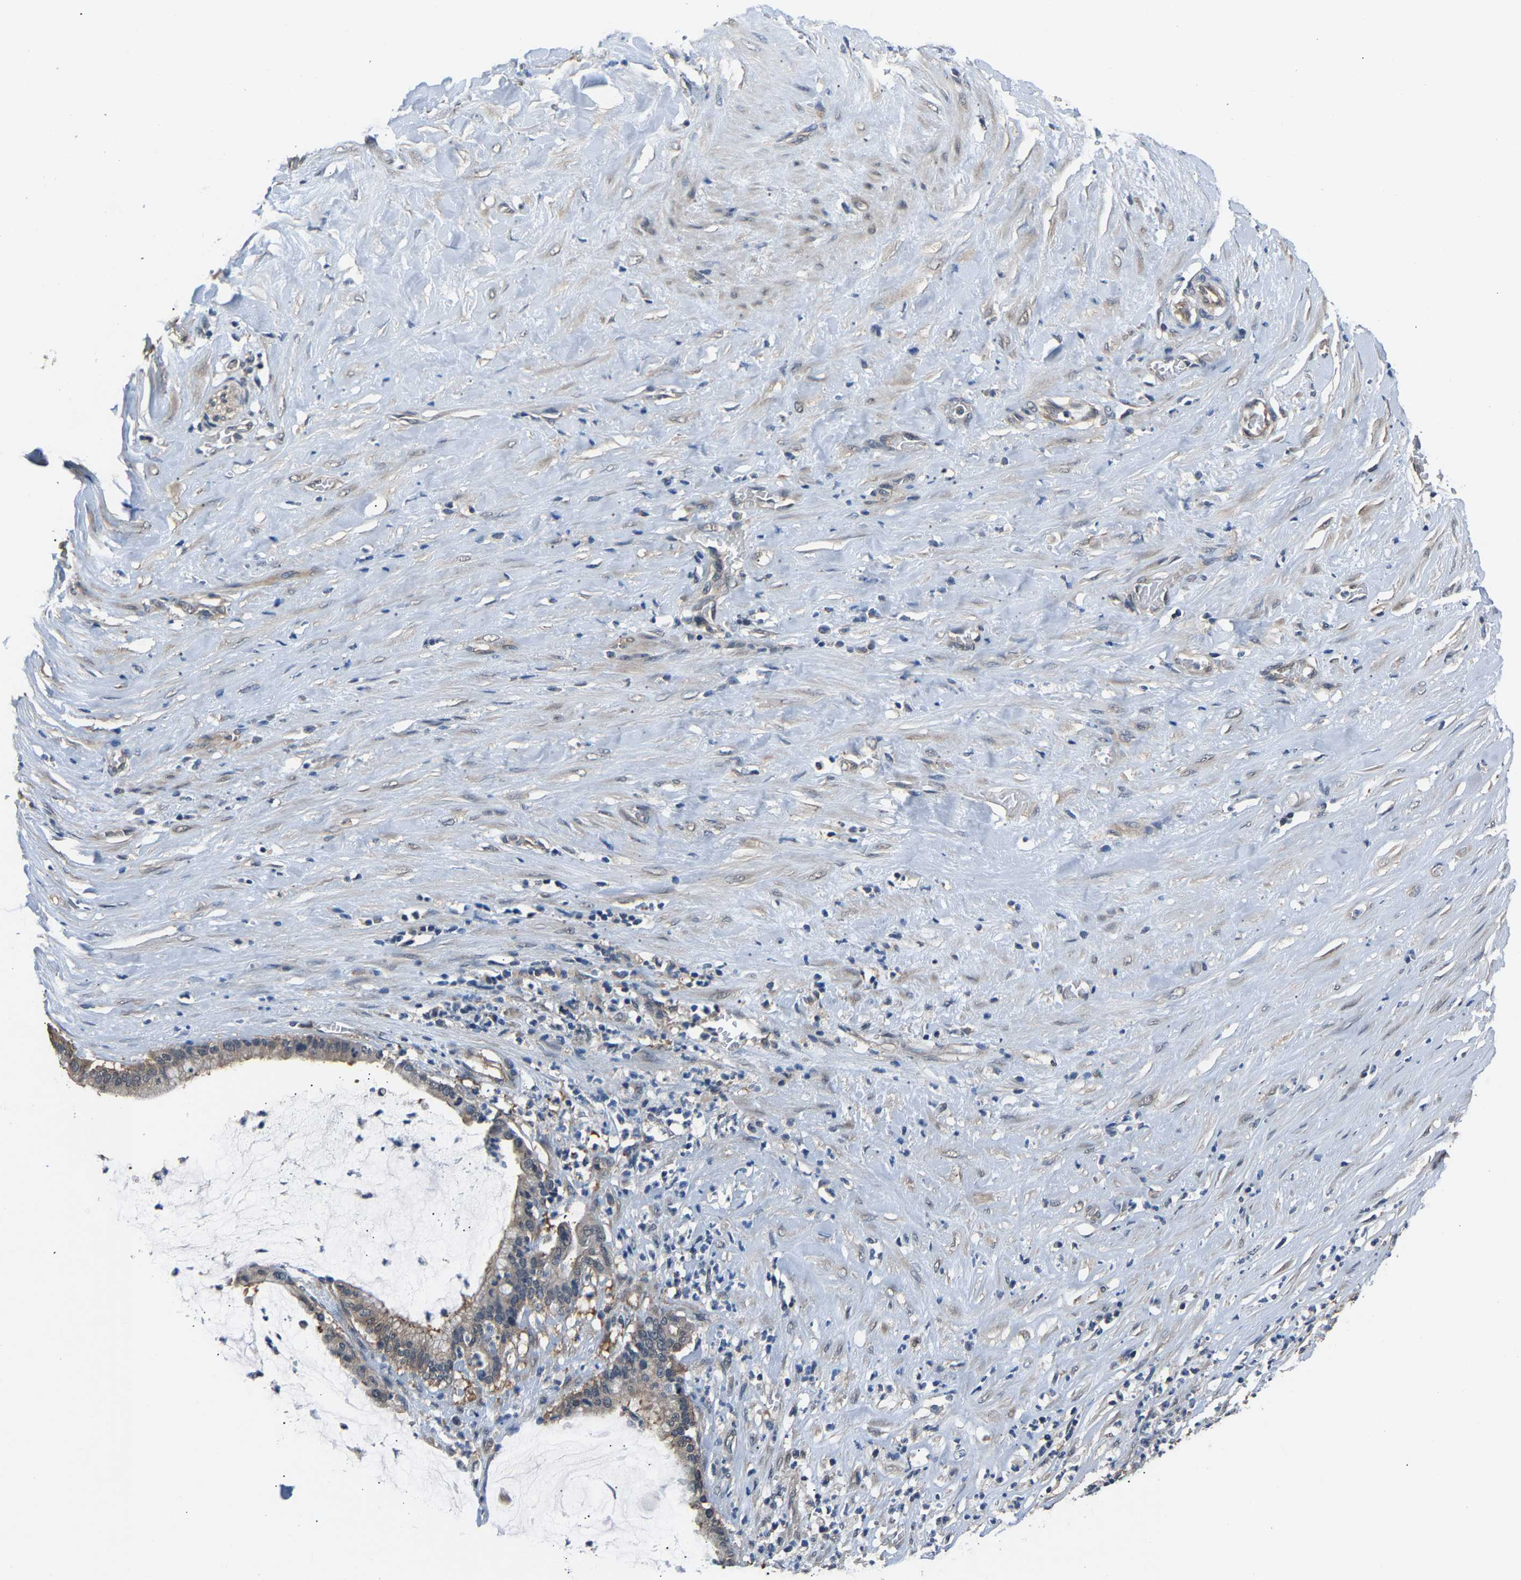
{"staining": {"intensity": "weak", "quantity": "<25%", "location": "cytoplasmic/membranous"}, "tissue": "pancreatic cancer", "cell_type": "Tumor cells", "image_type": "cancer", "snomed": [{"axis": "morphology", "description": "Adenocarcinoma, NOS"}, {"axis": "topography", "description": "Pancreas"}], "caption": "High power microscopy micrograph of an immunohistochemistry photomicrograph of pancreatic cancer (adenocarcinoma), revealing no significant expression in tumor cells.", "gene": "ABCC9", "patient": {"sex": "male", "age": 41}}